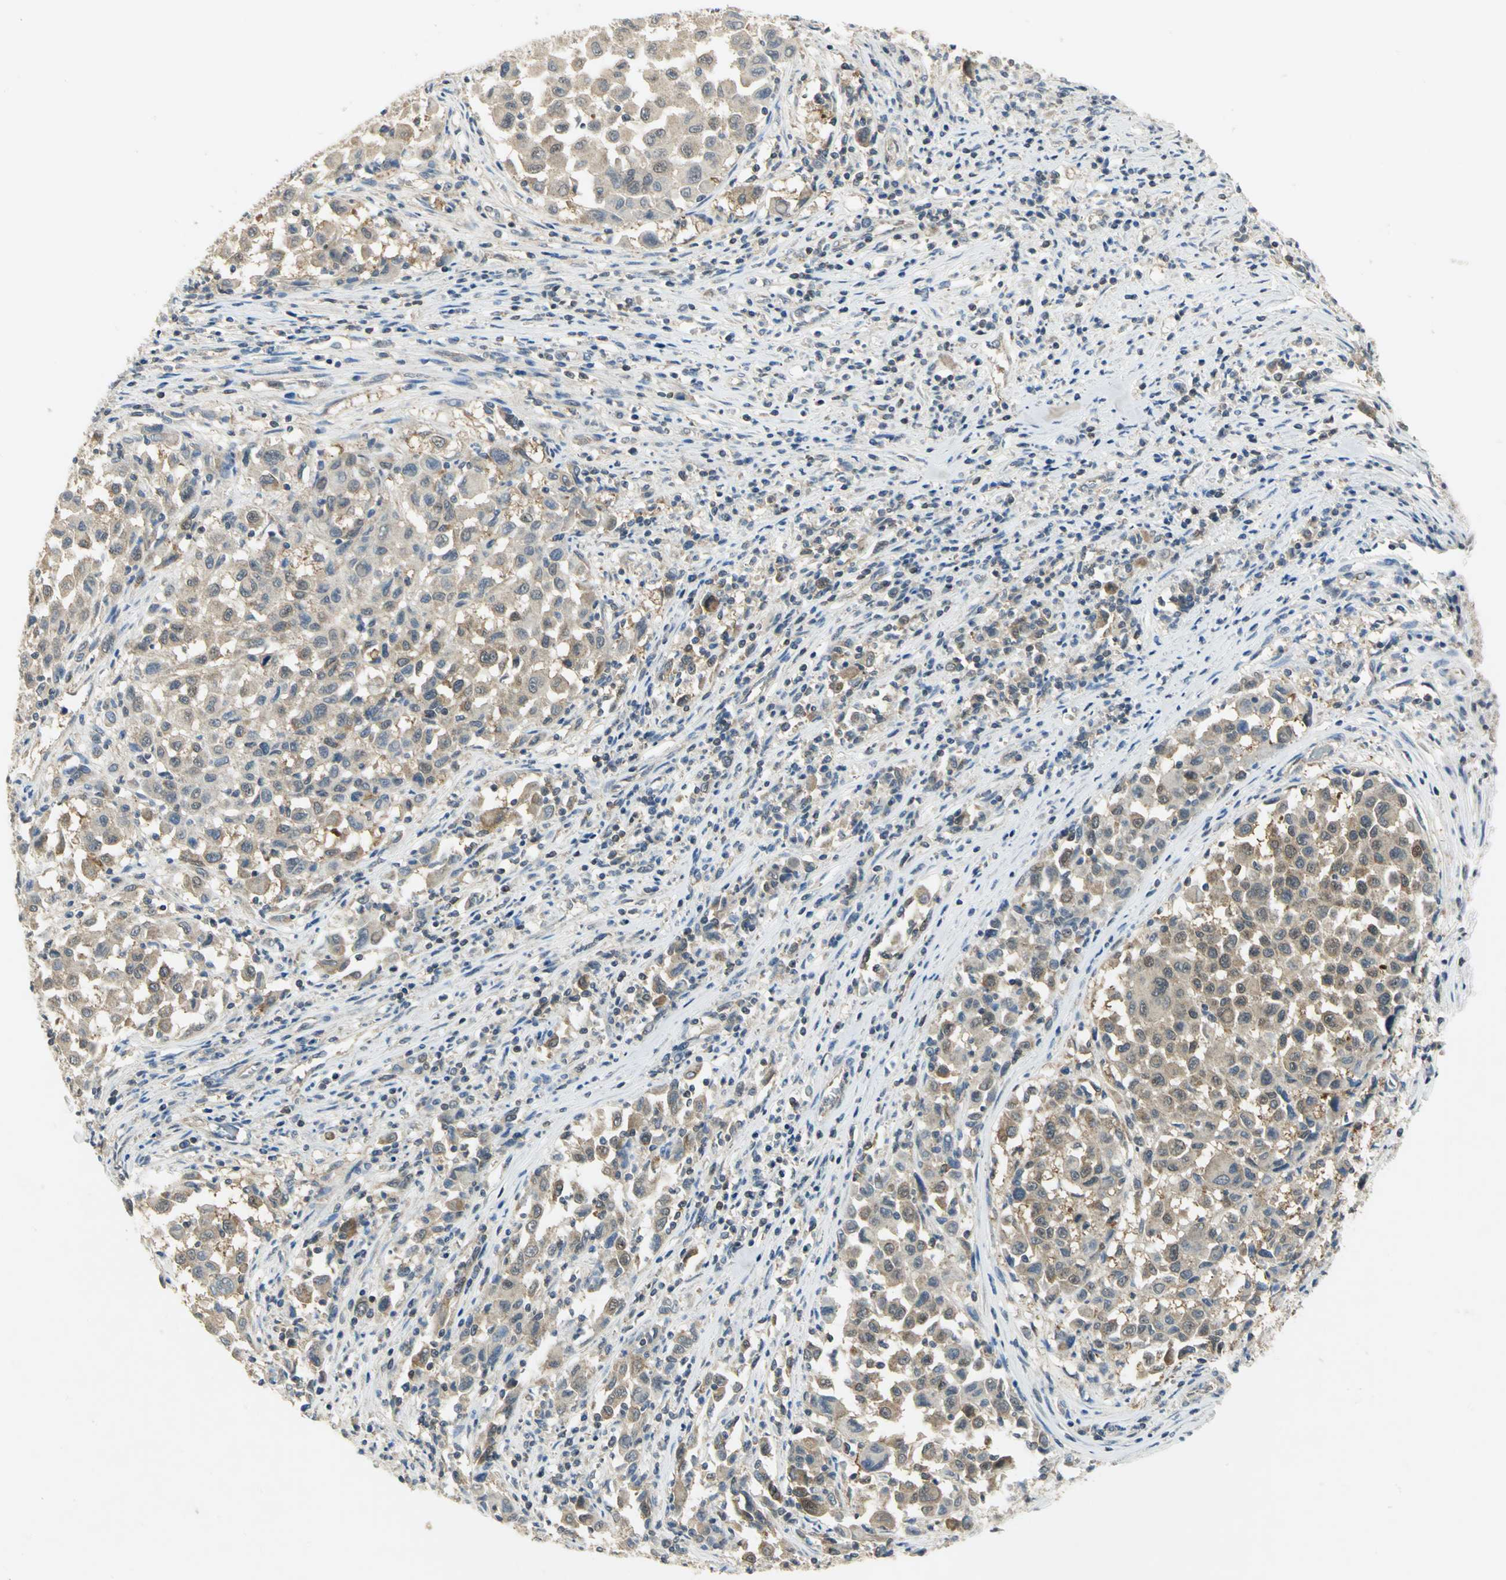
{"staining": {"intensity": "weak", "quantity": ">75%", "location": "cytoplasmic/membranous"}, "tissue": "melanoma", "cell_type": "Tumor cells", "image_type": "cancer", "snomed": [{"axis": "morphology", "description": "Malignant melanoma, Metastatic site"}, {"axis": "topography", "description": "Lymph node"}], "caption": "A brown stain labels weak cytoplasmic/membranous staining of a protein in malignant melanoma (metastatic site) tumor cells.", "gene": "PPIA", "patient": {"sex": "male", "age": 61}}